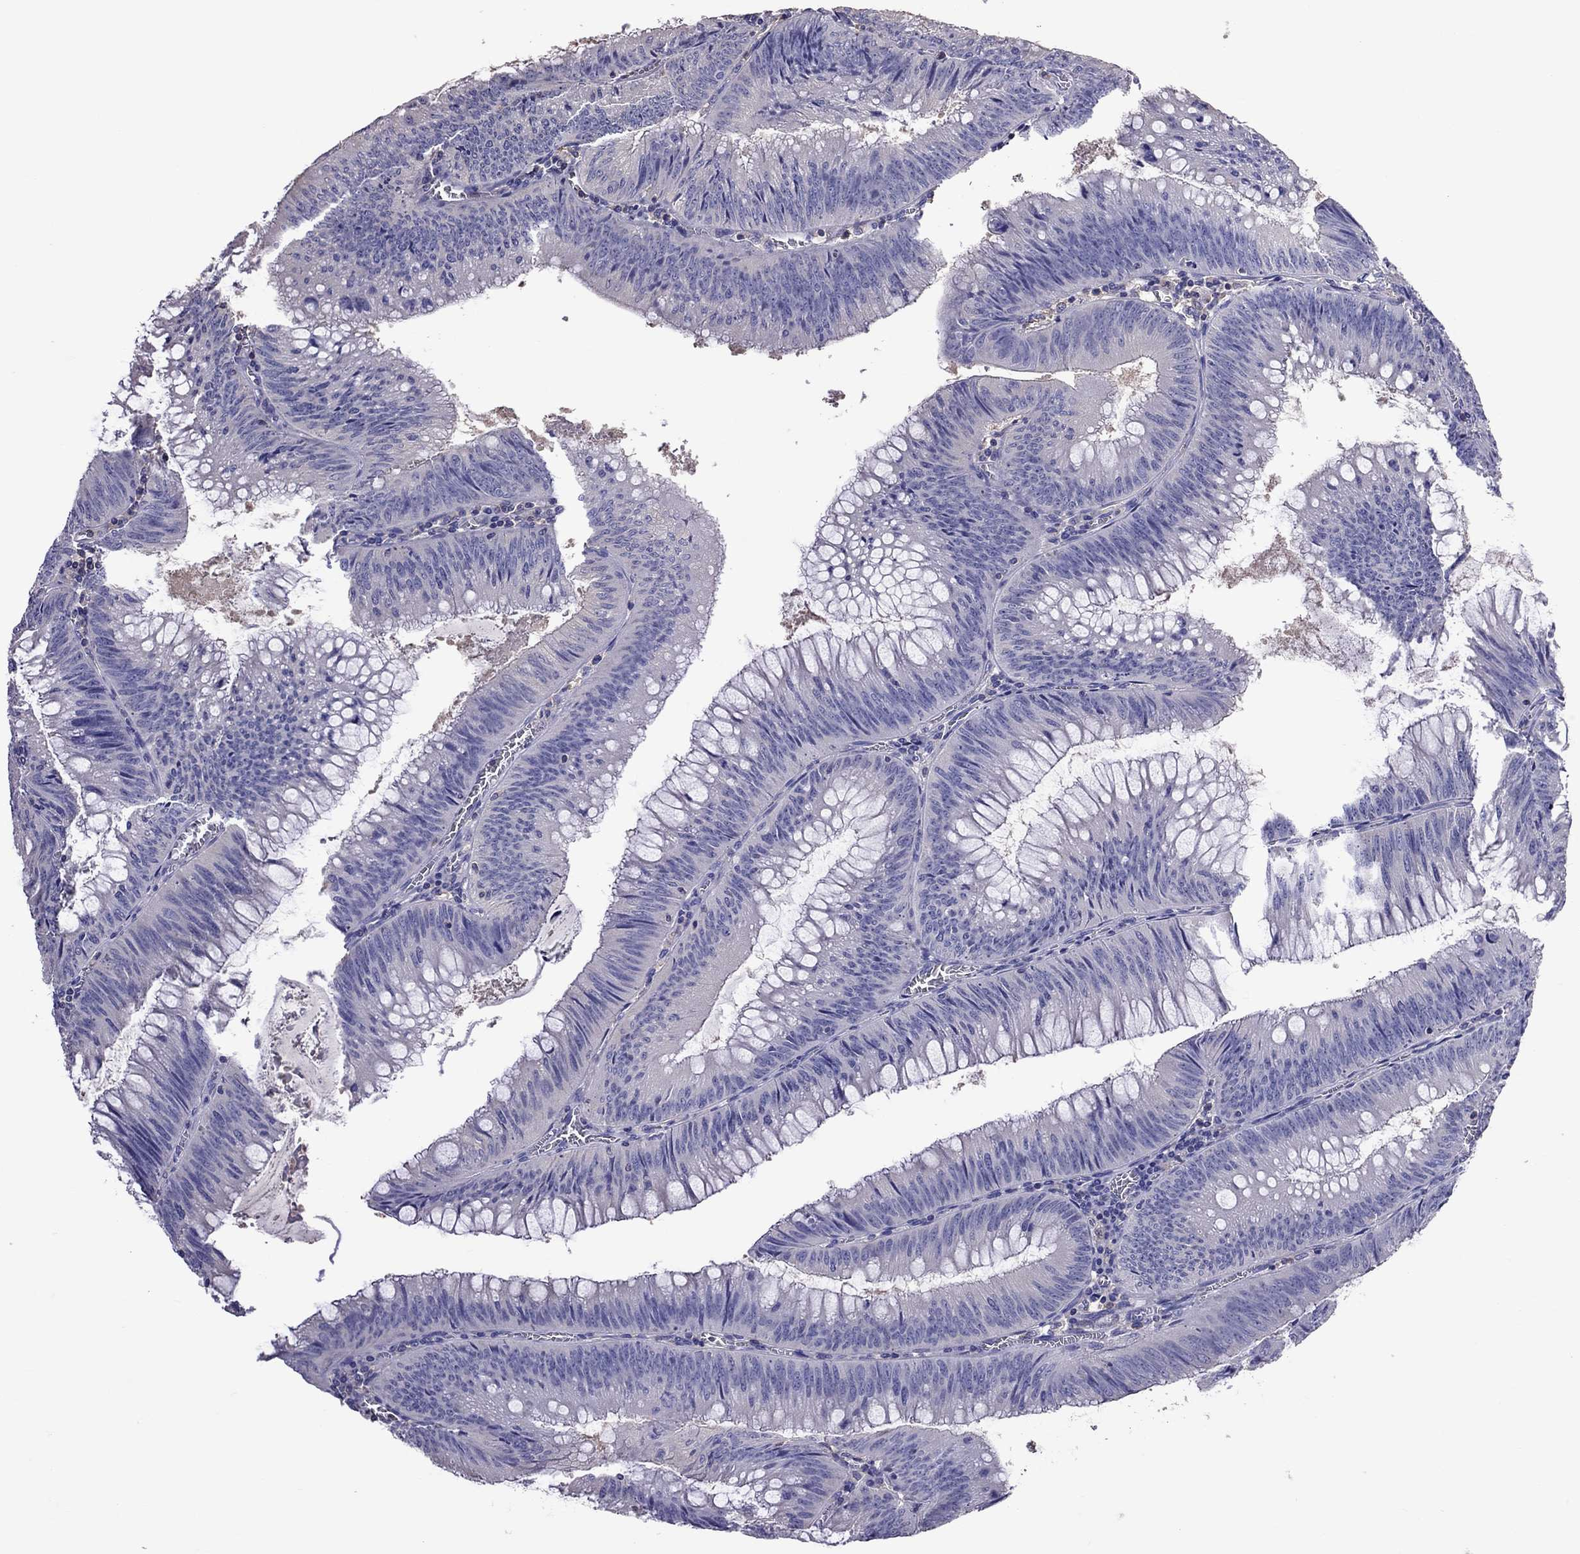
{"staining": {"intensity": "negative", "quantity": "none", "location": "none"}, "tissue": "colorectal cancer", "cell_type": "Tumor cells", "image_type": "cancer", "snomed": [{"axis": "morphology", "description": "Adenocarcinoma, NOS"}, {"axis": "topography", "description": "Rectum"}], "caption": "Tumor cells show no significant protein staining in colorectal cancer (adenocarcinoma). (DAB (3,3'-diaminobenzidine) immunohistochemistry visualized using brightfield microscopy, high magnification).", "gene": "TEX22", "patient": {"sex": "female", "age": 72}}